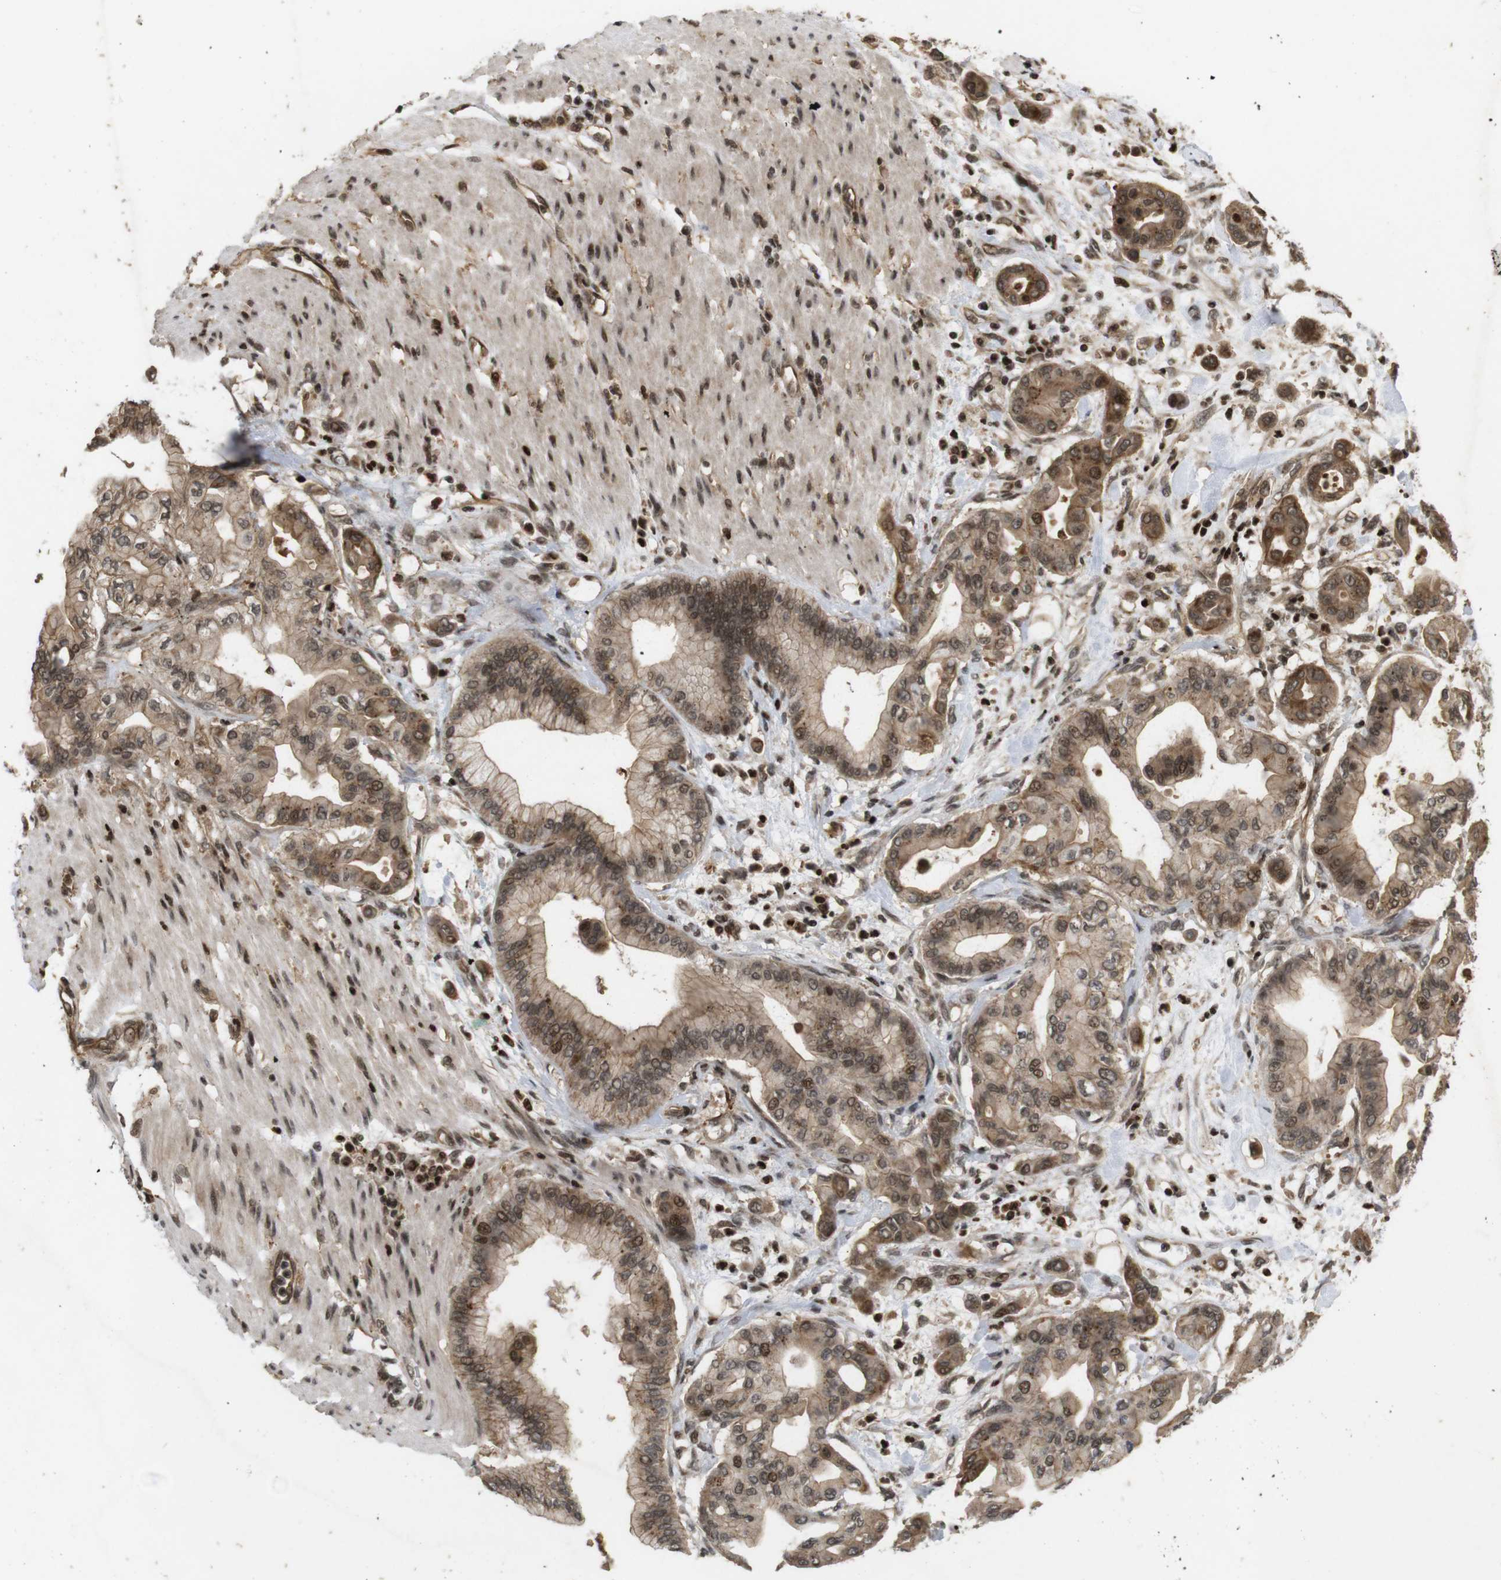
{"staining": {"intensity": "moderate", "quantity": ">75%", "location": "cytoplasmic/membranous,nuclear"}, "tissue": "pancreatic cancer", "cell_type": "Tumor cells", "image_type": "cancer", "snomed": [{"axis": "morphology", "description": "Adenocarcinoma, NOS"}, {"axis": "morphology", "description": "Adenocarcinoma, metastatic, NOS"}, {"axis": "topography", "description": "Lymph node"}, {"axis": "topography", "description": "Pancreas"}, {"axis": "topography", "description": "Duodenum"}], "caption": "DAB immunohistochemical staining of human adenocarcinoma (pancreatic) reveals moderate cytoplasmic/membranous and nuclear protein staining in about >75% of tumor cells.", "gene": "SP2", "patient": {"sex": "female", "age": 64}}